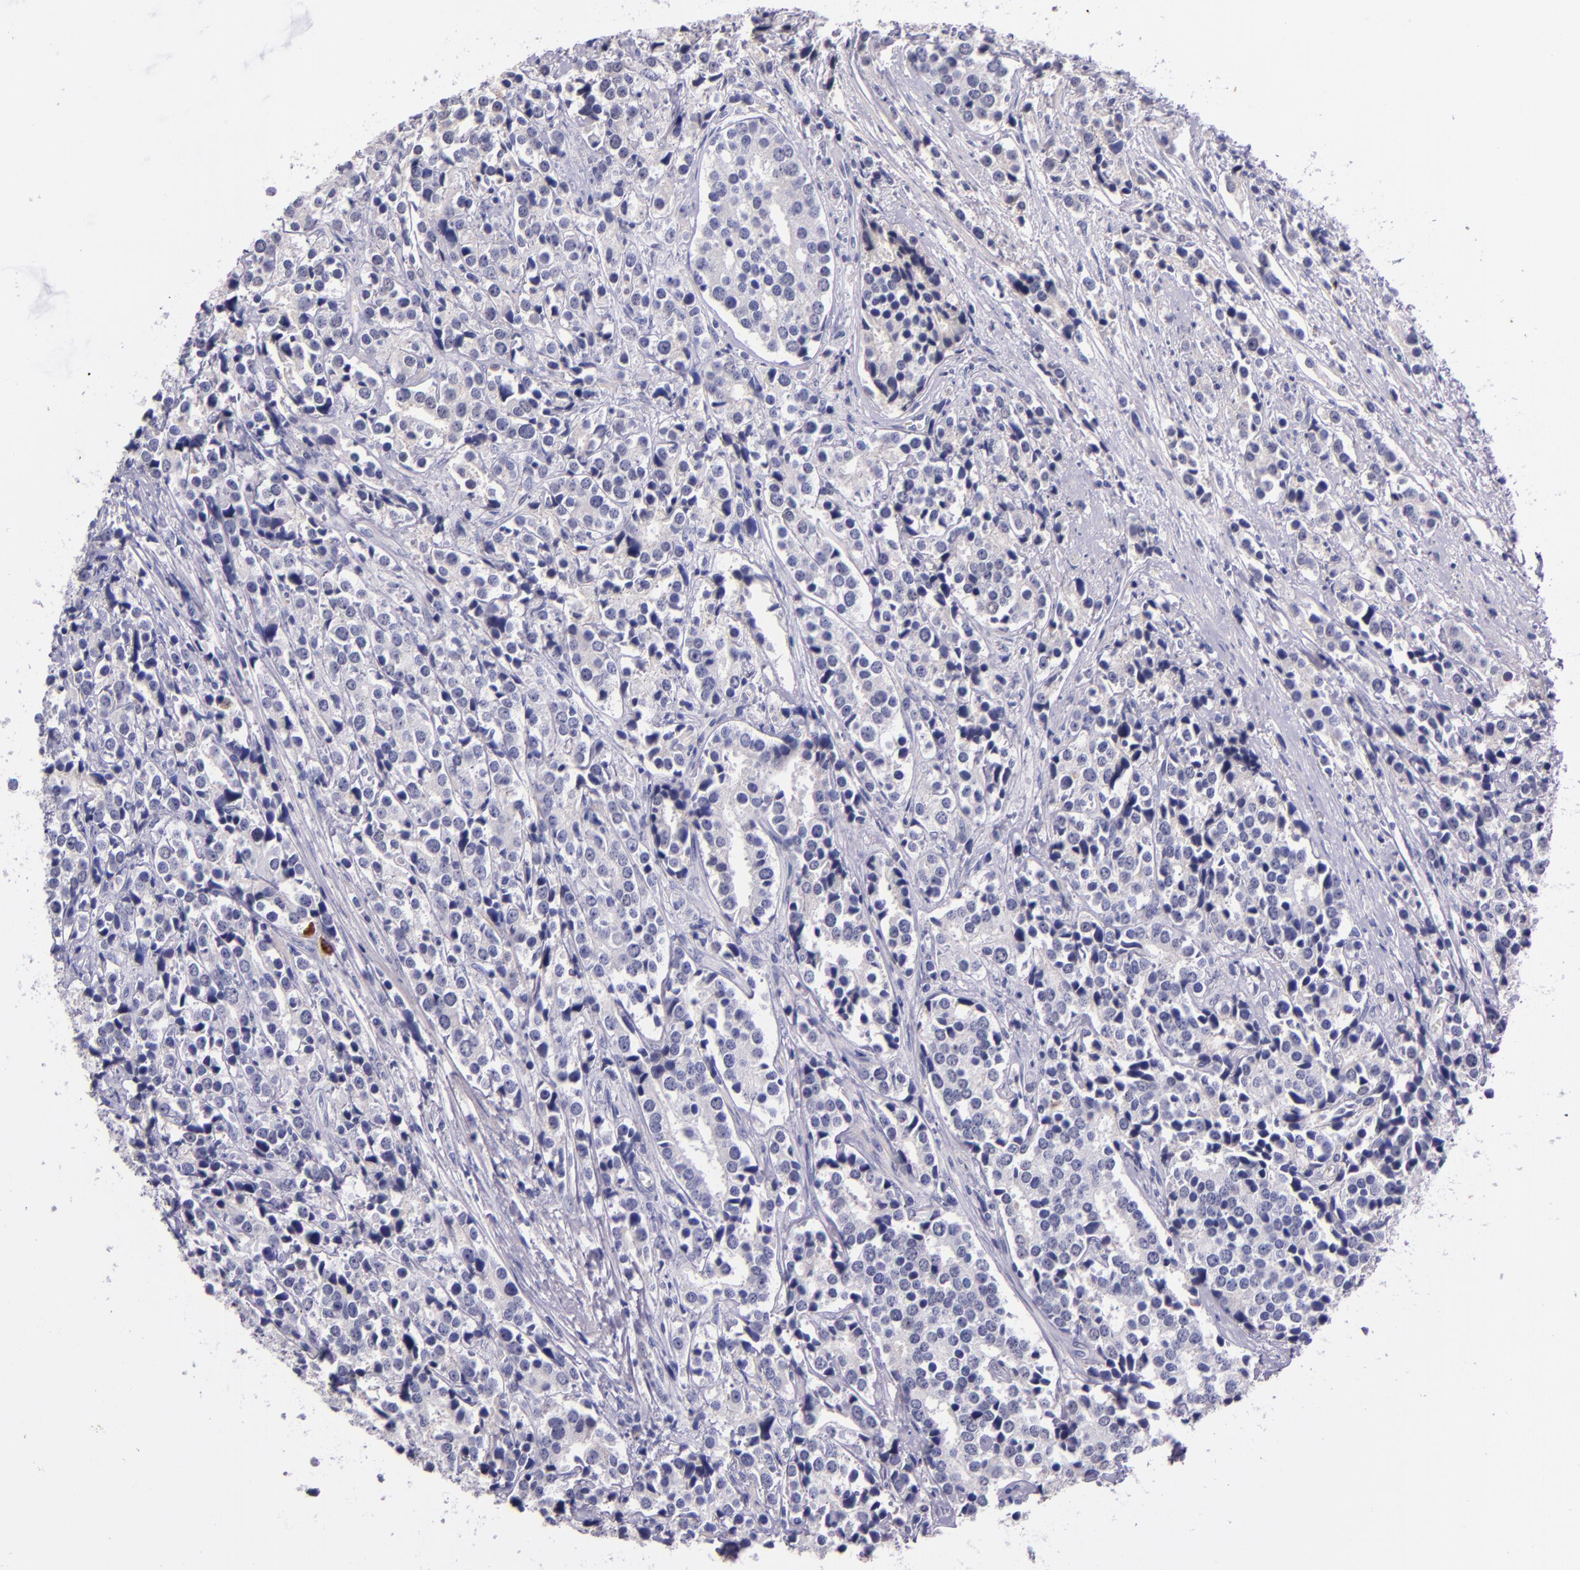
{"staining": {"intensity": "negative", "quantity": "none", "location": "none"}, "tissue": "prostate cancer", "cell_type": "Tumor cells", "image_type": "cancer", "snomed": [{"axis": "morphology", "description": "Adenocarcinoma, High grade"}, {"axis": "topography", "description": "Prostate"}], "caption": "Tumor cells show no significant expression in prostate cancer (high-grade adenocarcinoma). (Brightfield microscopy of DAB (3,3'-diaminobenzidine) immunohistochemistry at high magnification).", "gene": "KNG1", "patient": {"sex": "male", "age": 71}}